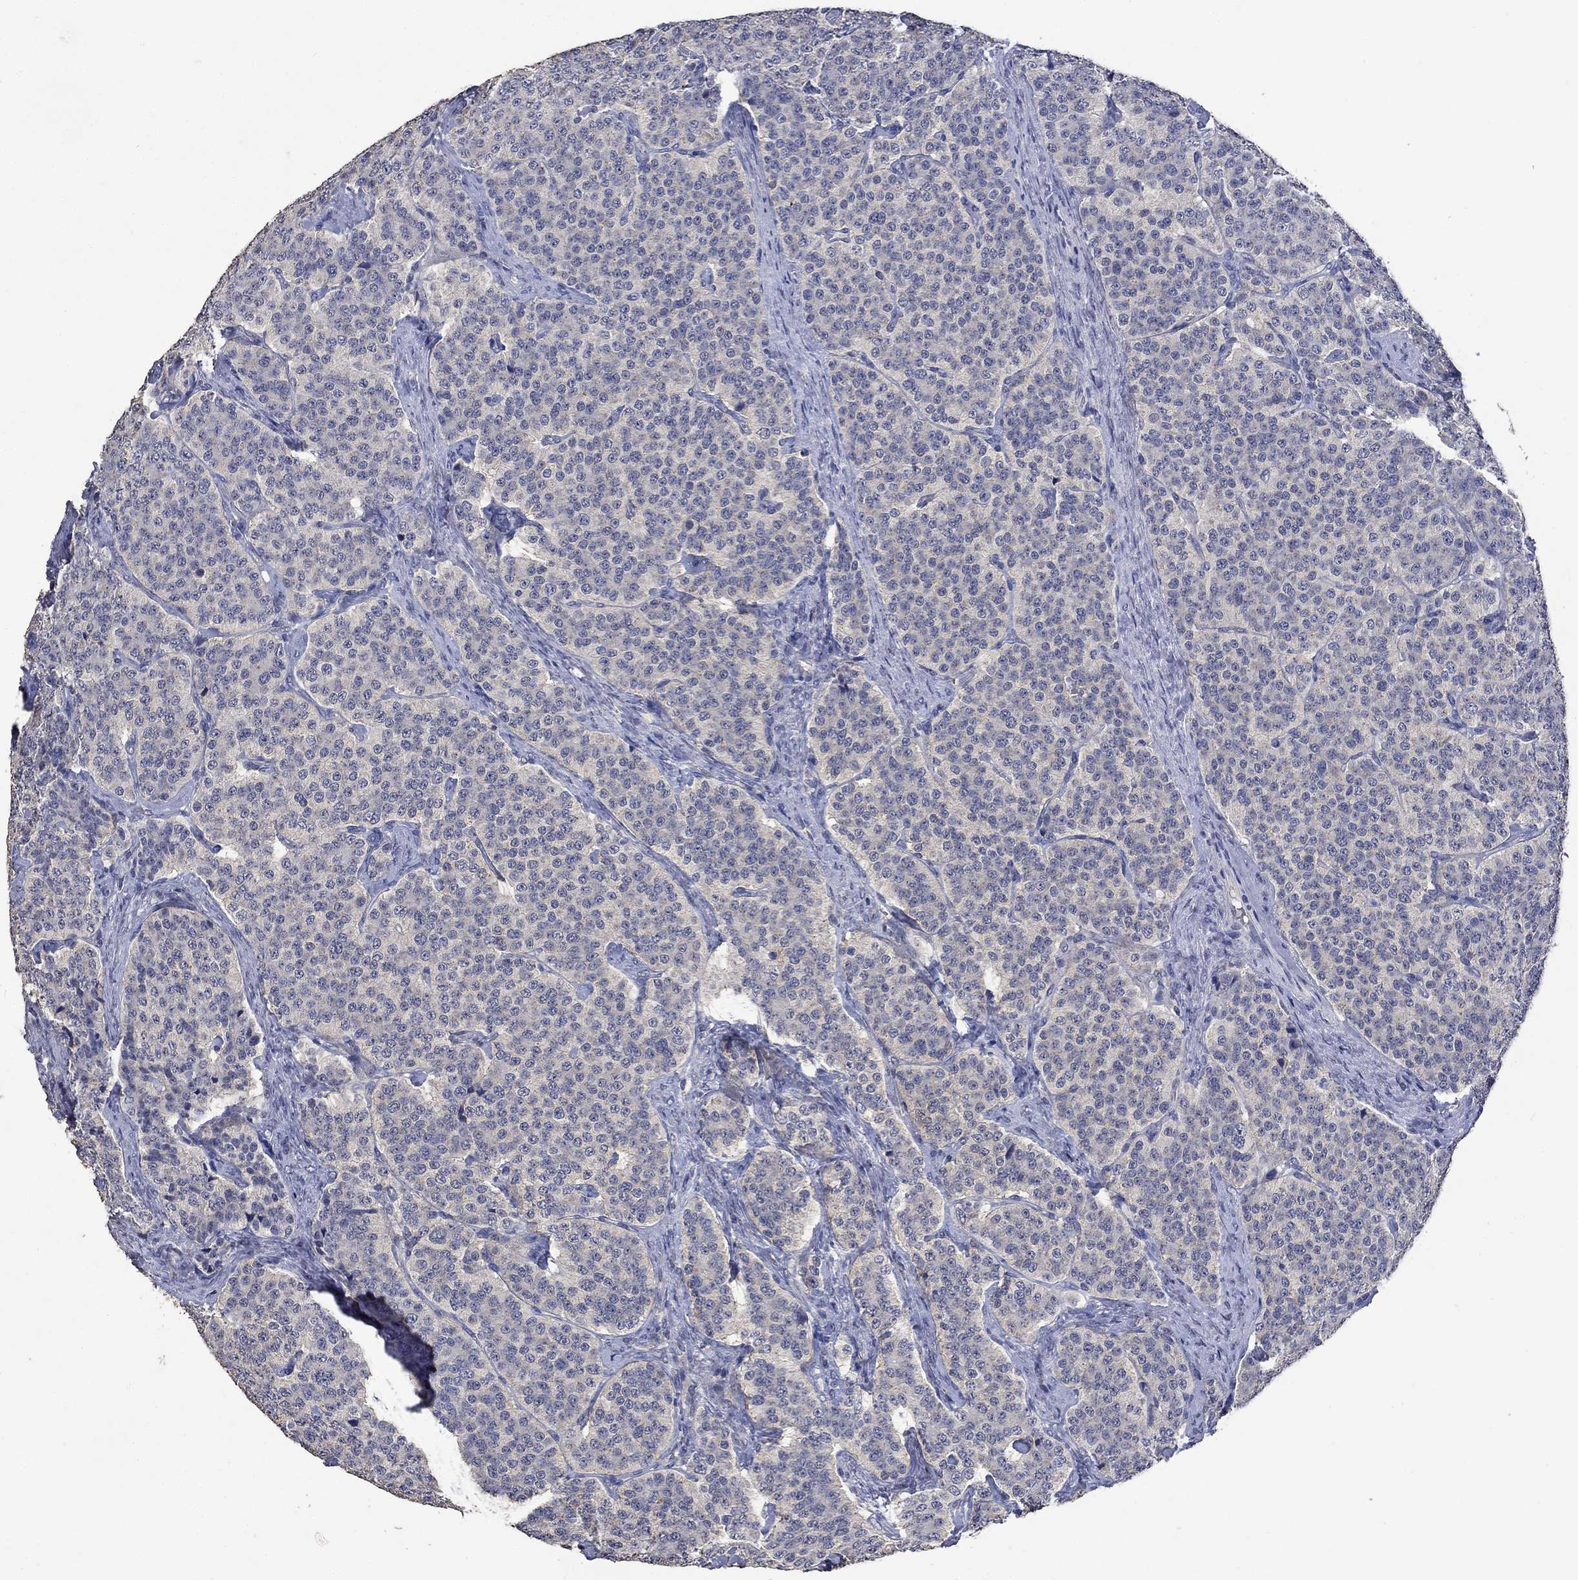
{"staining": {"intensity": "negative", "quantity": "none", "location": "none"}, "tissue": "carcinoid", "cell_type": "Tumor cells", "image_type": "cancer", "snomed": [{"axis": "morphology", "description": "Carcinoid, malignant, NOS"}, {"axis": "topography", "description": "Small intestine"}], "caption": "Immunohistochemistry (IHC) histopathology image of carcinoid (malignant) stained for a protein (brown), which reveals no positivity in tumor cells.", "gene": "PTPN20", "patient": {"sex": "female", "age": 58}}